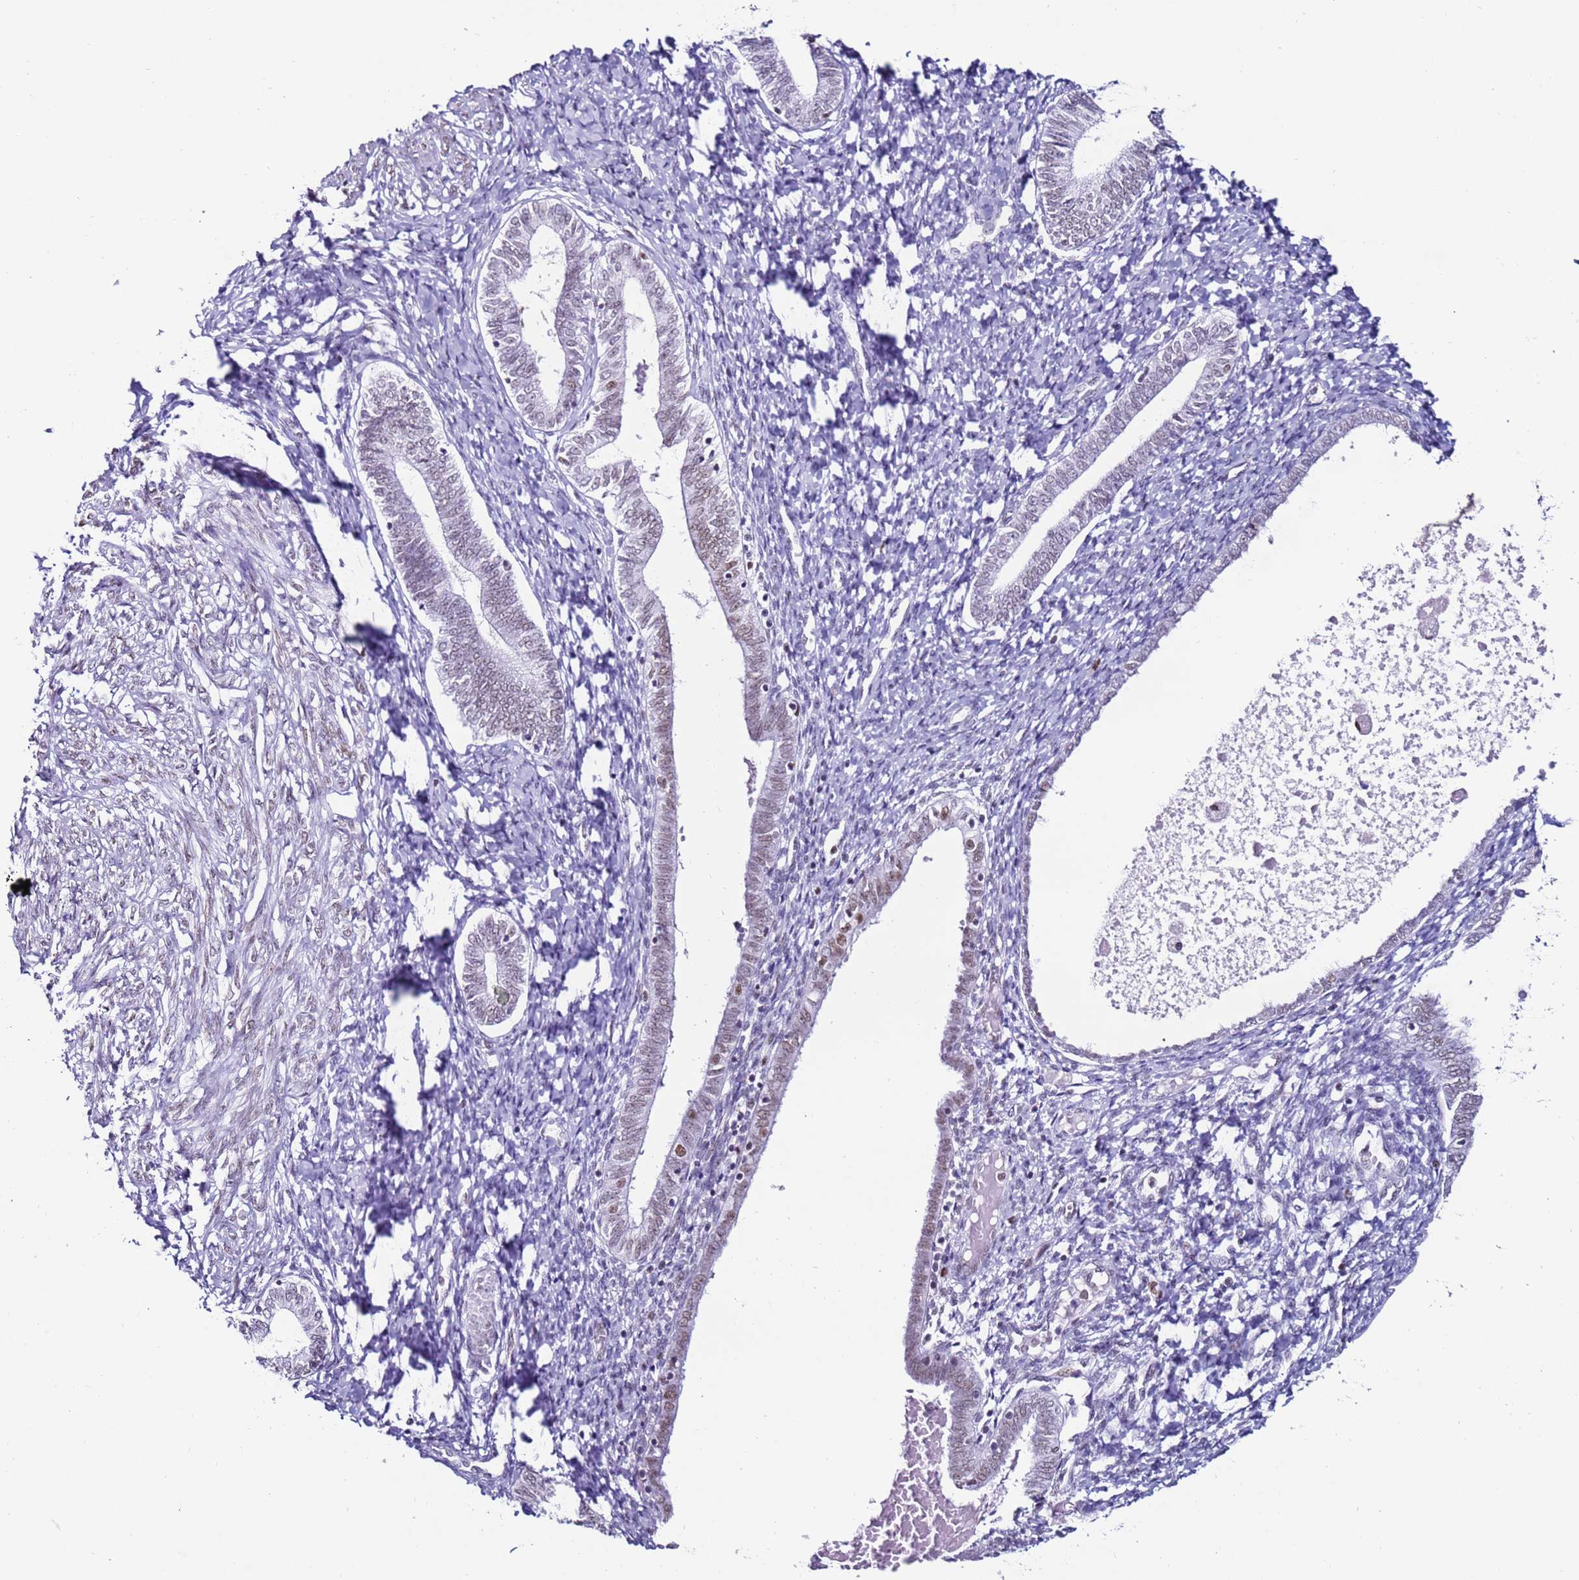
{"staining": {"intensity": "negative", "quantity": "none", "location": "none"}, "tissue": "endometrium", "cell_type": "Cells in endometrial stroma", "image_type": "normal", "snomed": [{"axis": "morphology", "description": "Normal tissue, NOS"}, {"axis": "topography", "description": "Endometrium"}], "caption": "The immunohistochemistry histopathology image has no significant positivity in cells in endometrial stroma of endometrium. Brightfield microscopy of IHC stained with DAB (3,3'-diaminobenzidine) (brown) and hematoxylin (blue), captured at high magnification.", "gene": "KPNA4", "patient": {"sex": "female", "age": 72}}